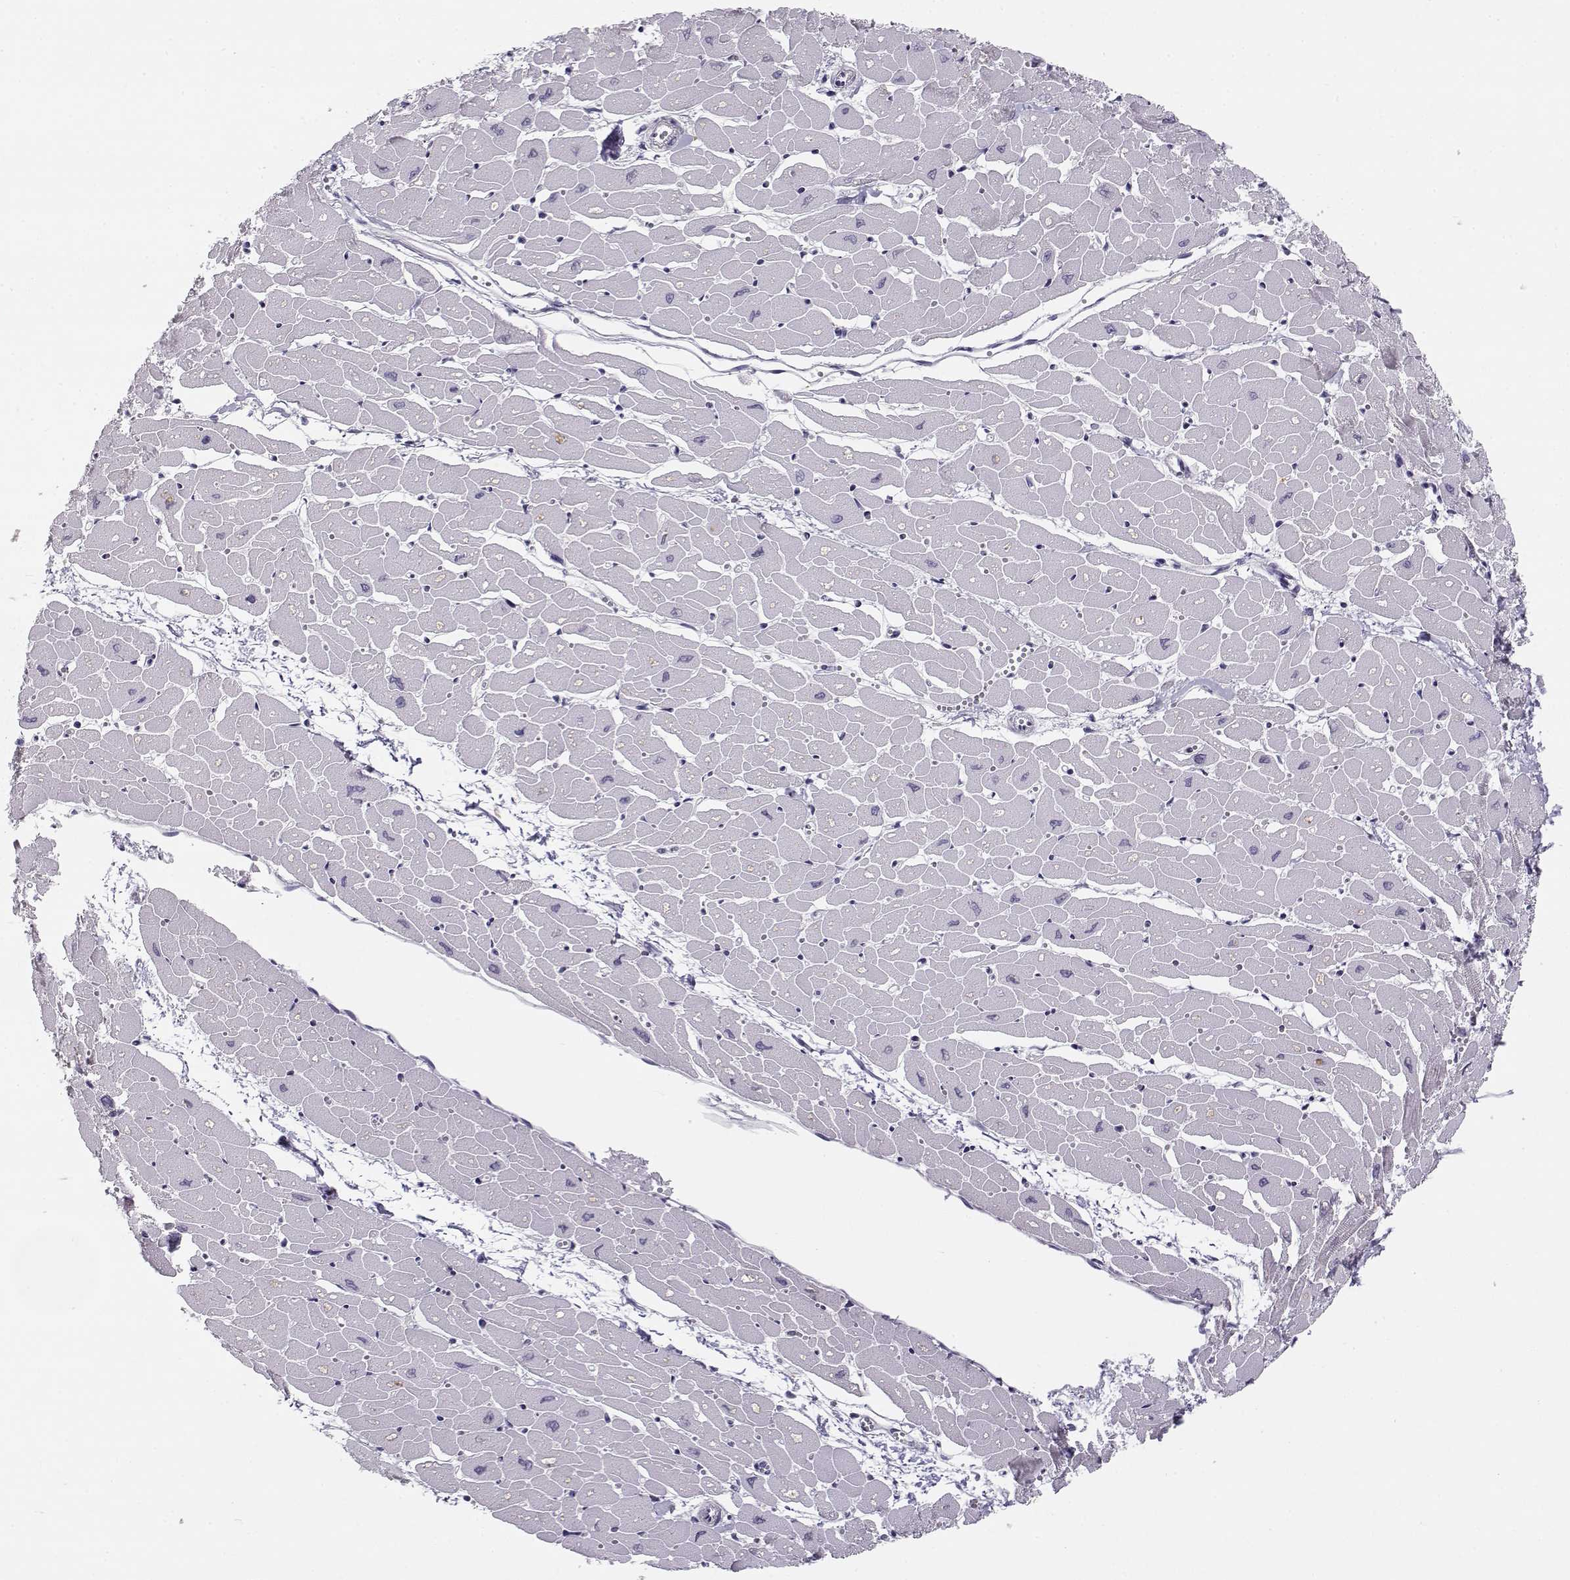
{"staining": {"intensity": "negative", "quantity": "none", "location": "none"}, "tissue": "heart muscle", "cell_type": "Cardiomyocytes", "image_type": "normal", "snomed": [{"axis": "morphology", "description": "Normal tissue, NOS"}, {"axis": "topography", "description": "Heart"}], "caption": "IHC histopathology image of benign human heart muscle stained for a protein (brown), which shows no positivity in cardiomyocytes. The staining was performed using DAB to visualize the protein expression in brown, while the nuclei were stained in blue with hematoxylin (Magnification: 20x).", "gene": "C16orf86", "patient": {"sex": "male", "age": 57}}